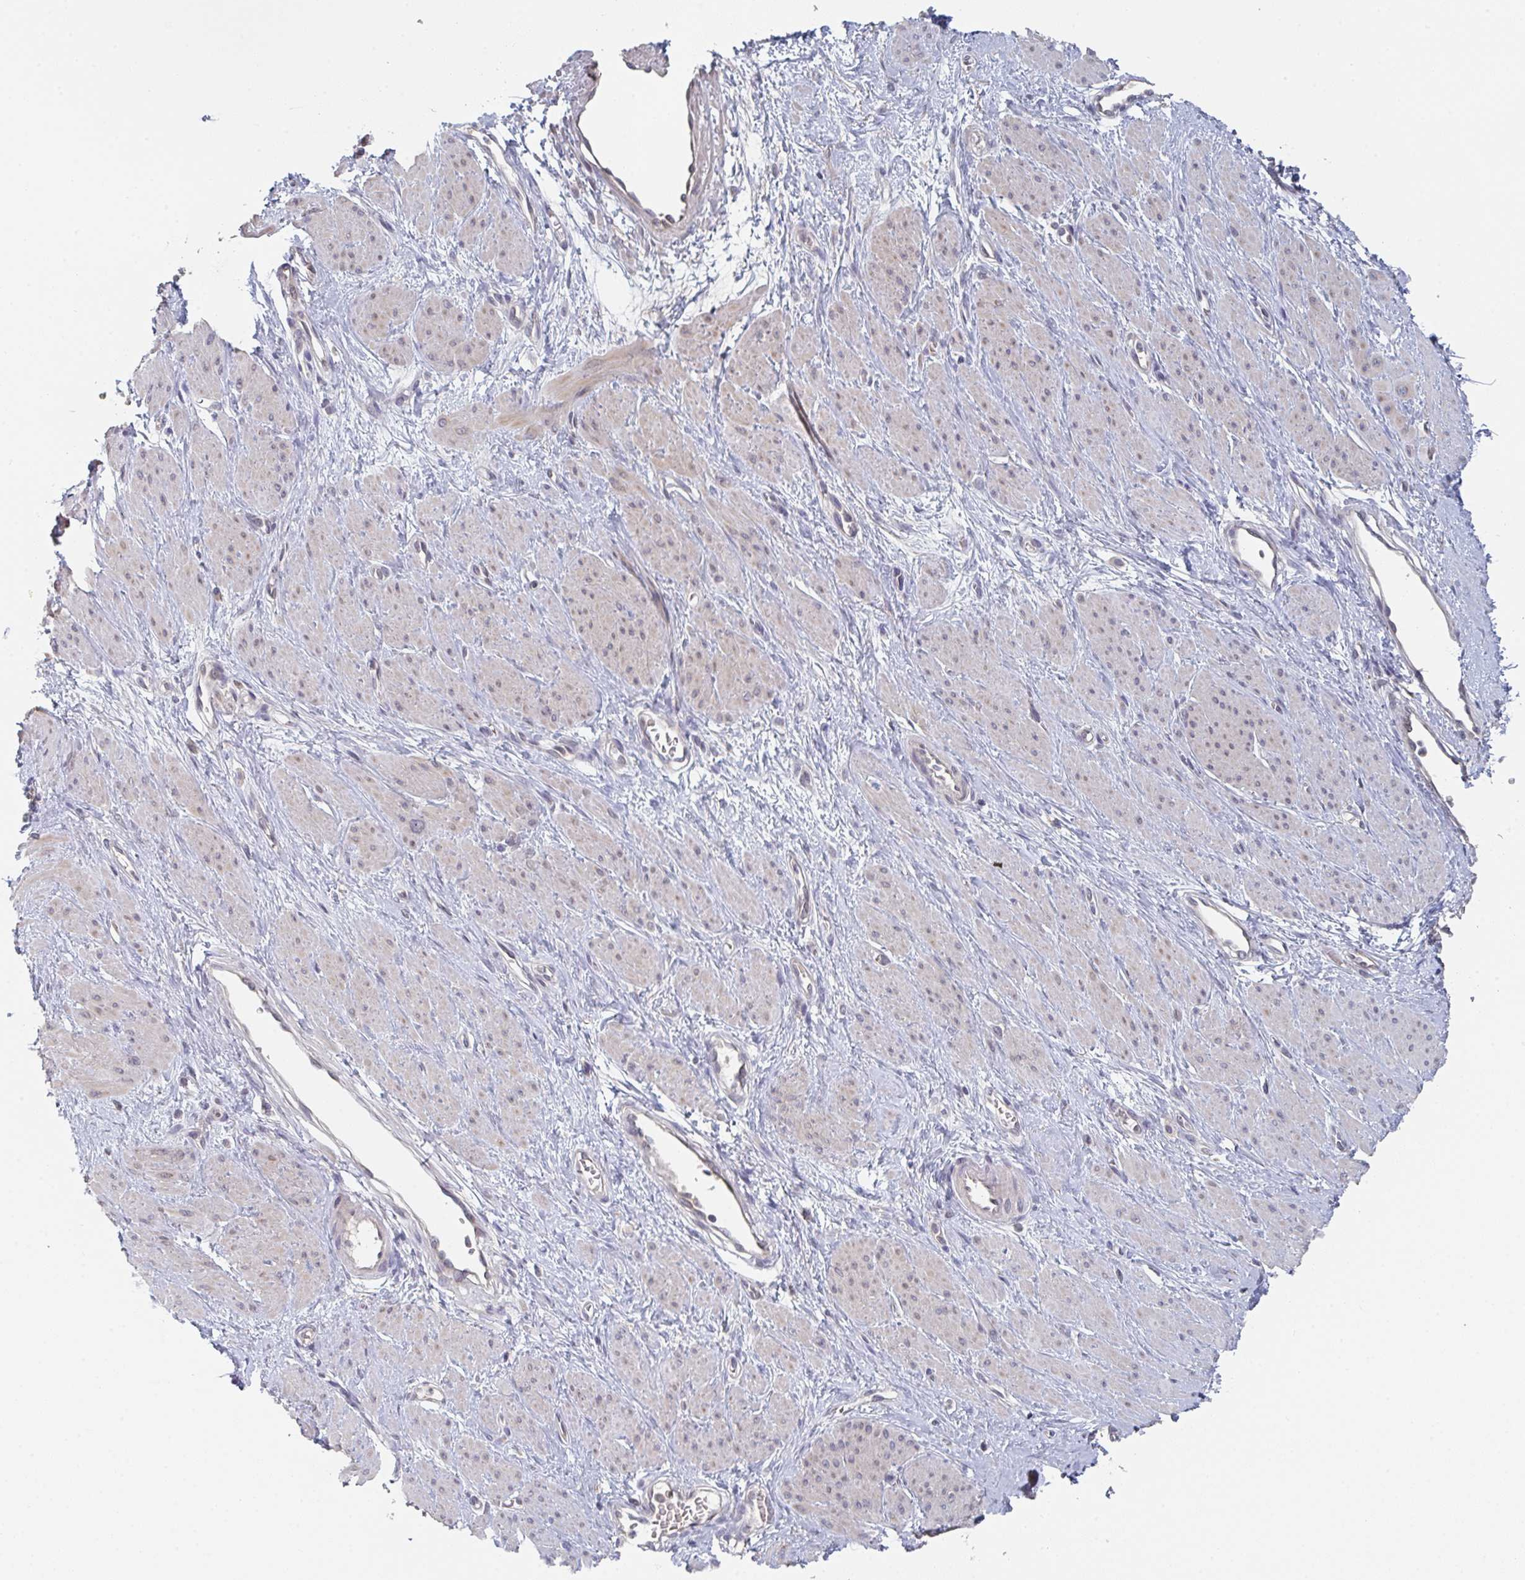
{"staining": {"intensity": "weak", "quantity": "<25%", "location": "cytoplasmic/membranous"}, "tissue": "smooth muscle", "cell_type": "Smooth muscle cells", "image_type": "normal", "snomed": [{"axis": "morphology", "description": "Normal tissue, NOS"}, {"axis": "topography", "description": "Smooth muscle"}, {"axis": "topography", "description": "Uterus"}], "caption": "High power microscopy photomicrograph of an IHC photomicrograph of unremarkable smooth muscle, revealing no significant positivity in smooth muscle cells.", "gene": "ELOVL1", "patient": {"sex": "female", "age": 39}}